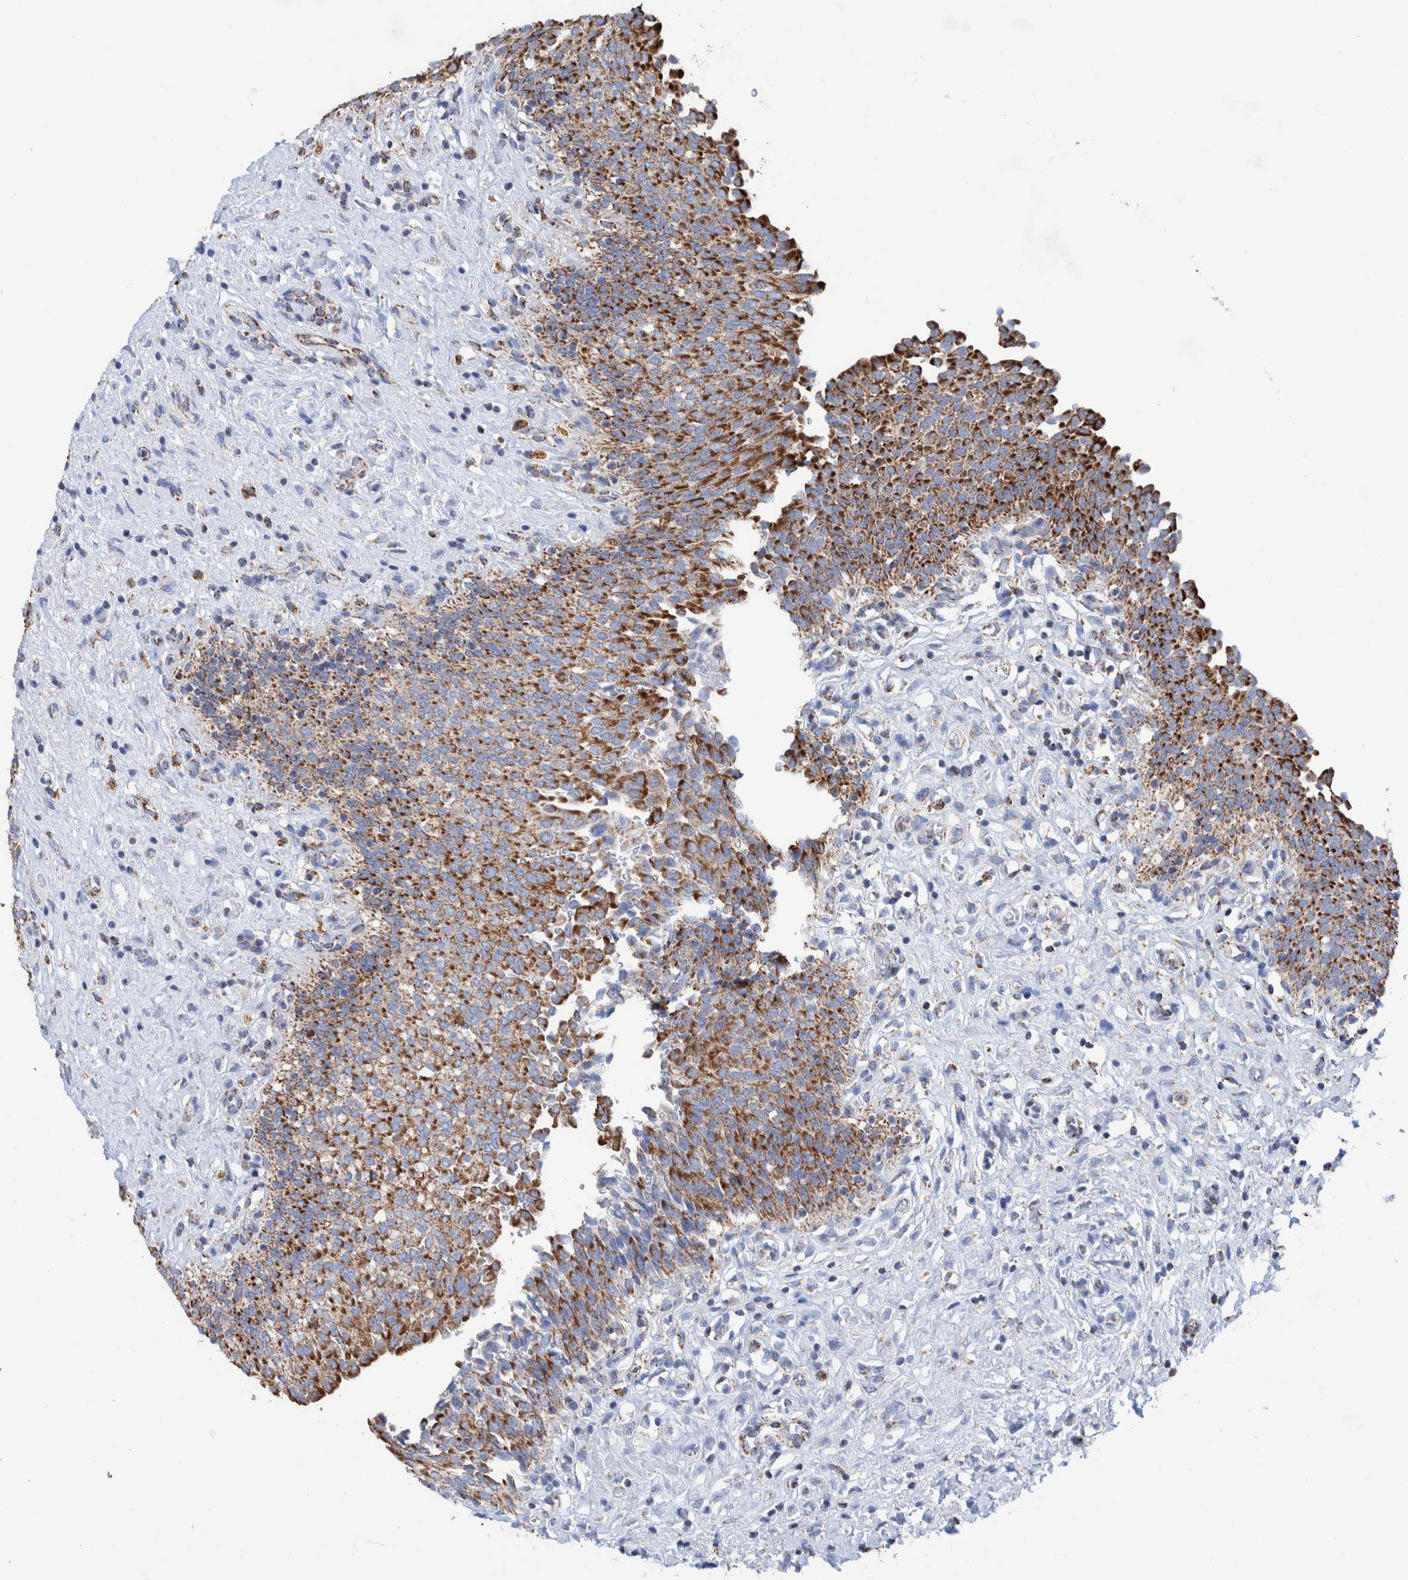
{"staining": {"intensity": "strong", "quantity": ">75%", "location": "cytoplasmic/membranous"}, "tissue": "urinary bladder", "cell_type": "Urothelial cells", "image_type": "normal", "snomed": [{"axis": "morphology", "description": "Urothelial carcinoma, High grade"}, {"axis": "topography", "description": "Urinary bladder"}], "caption": "Immunohistochemistry (IHC) of normal urinary bladder shows high levels of strong cytoplasmic/membranous positivity in approximately >75% of urothelial cells.", "gene": "DECR1", "patient": {"sex": "male", "age": 46}}